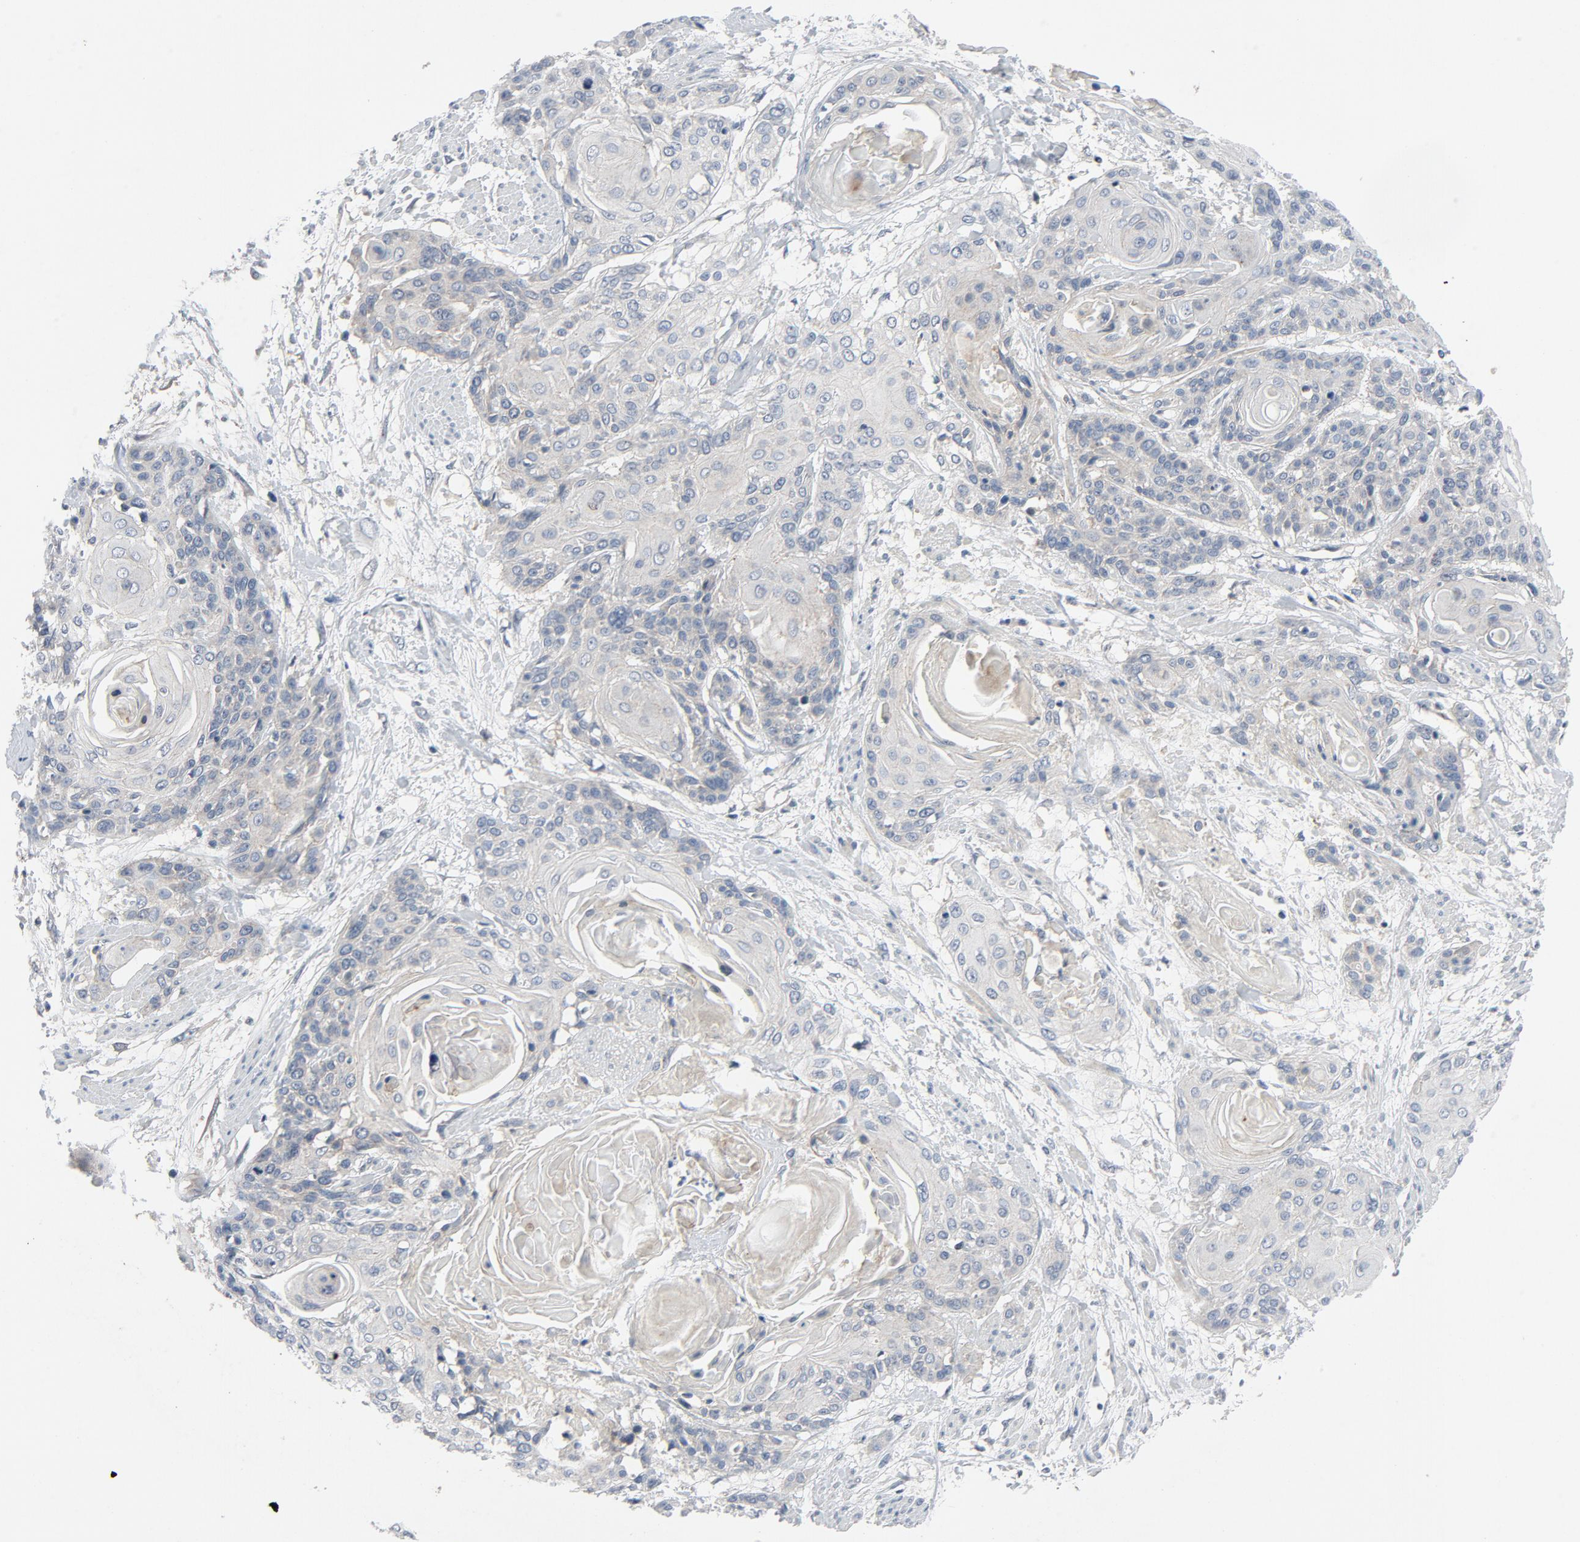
{"staining": {"intensity": "weak", "quantity": ">75%", "location": "cytoplasmic/membranous"}, "tissue": "cervical cancer", "cell_type": "Tumor cells", "image_type": "cancer", "snomed": [{"axis": "morphology", "description": "Squamous cell carcinoma, NOS"}, {"axis": "topography", "description": "Cervix"}], "caption": "Cervical cancer stained for a protein displays weak cytoplasmic/membranous positivity in tumor cells. (brown staining indicates protein expression, while blue staining denotes nuclei).", "gene": "TSG101", "patient": {"sex": "female", "age": 57}}